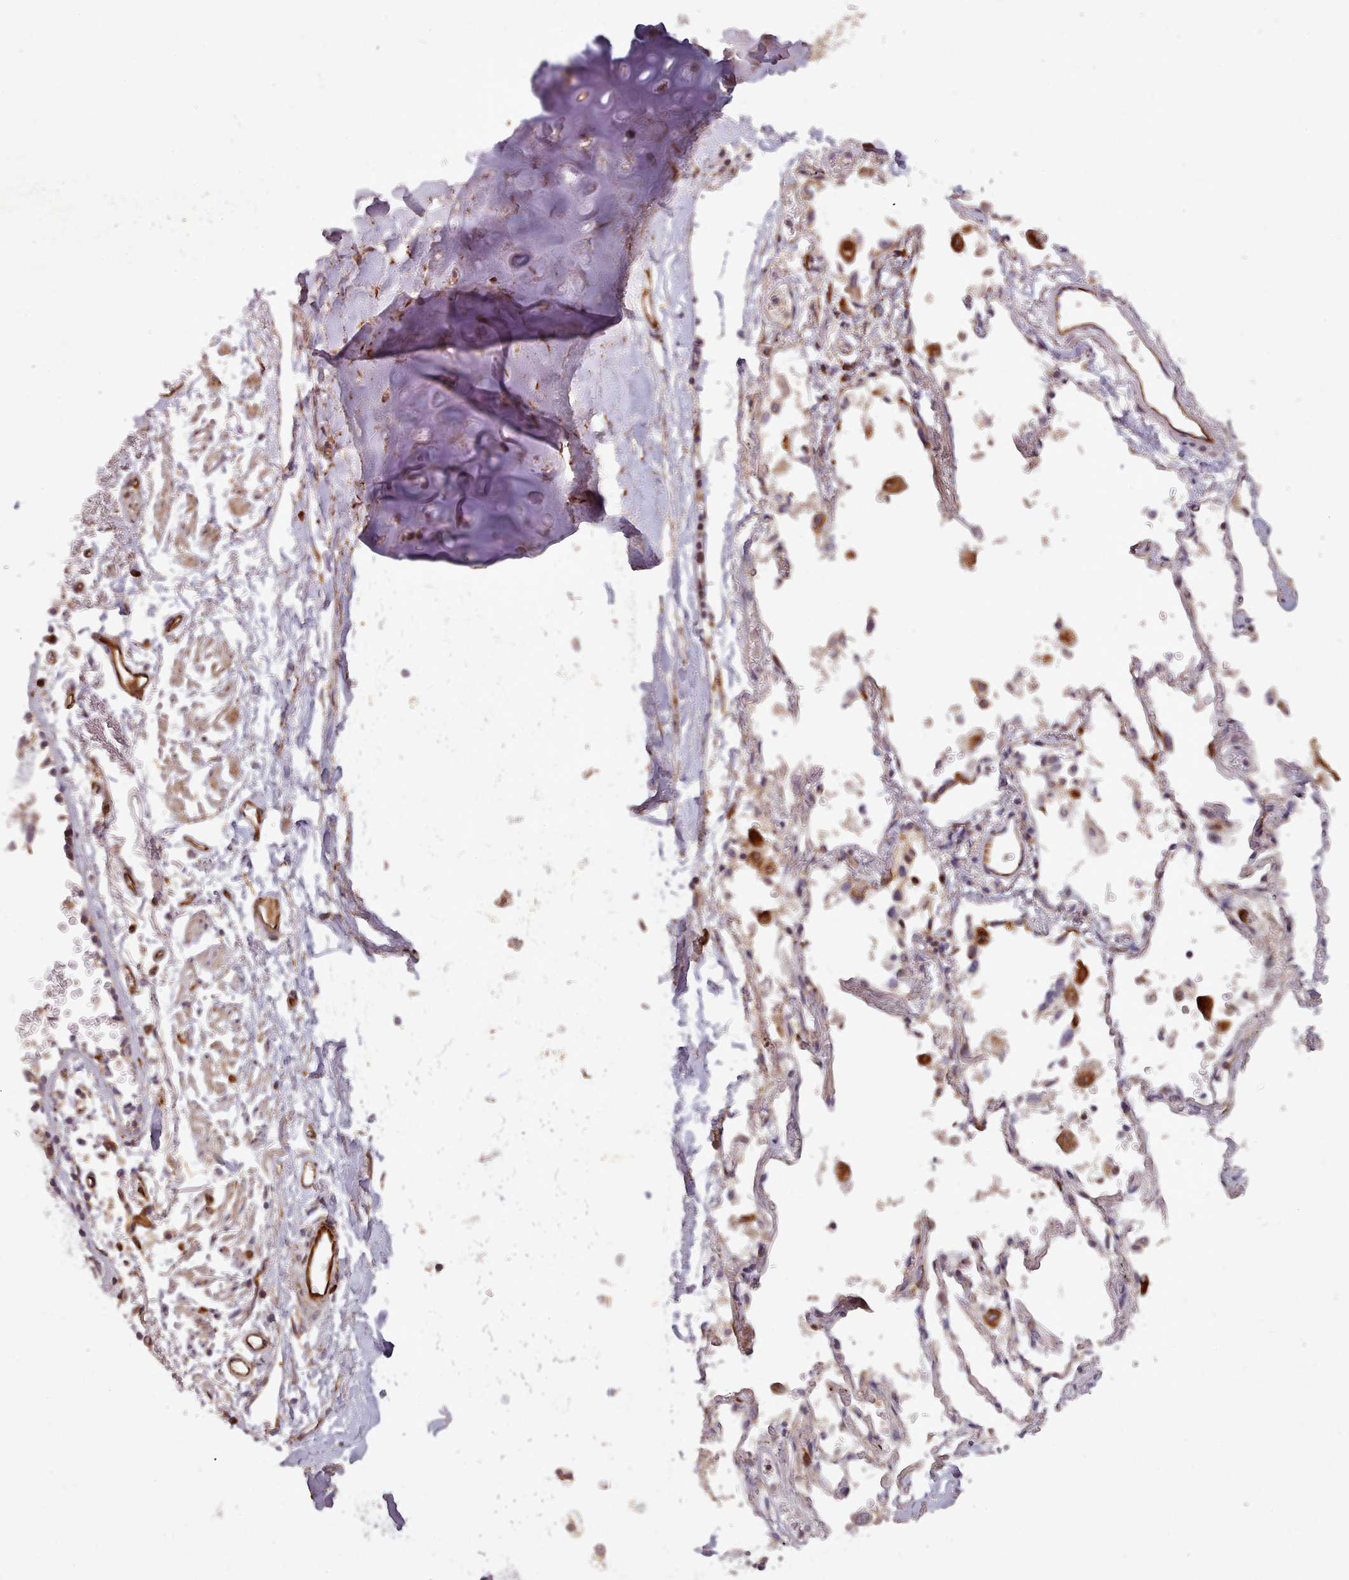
{"staining": {"intensity": "moderate", "quantity": ">75%", "location": "cytoplasmic/membranous"}, "tissue": "soft tissue", "cell_type": "Chondrocytes", "image_type": "normal", "snomed": [{"axis": "morphology", "description": "Normal tissue, NOS"}, {"axis": "topography", "description": "Cartilage tissue"}], "caption": "Chondrocytes reveal medium levels of moderate cytoplasmic/membranous staining in about >75% of cells in normal human soft tissue.", "gene": "GBGT1", "patient": {"sex": "male", "age": 73}}